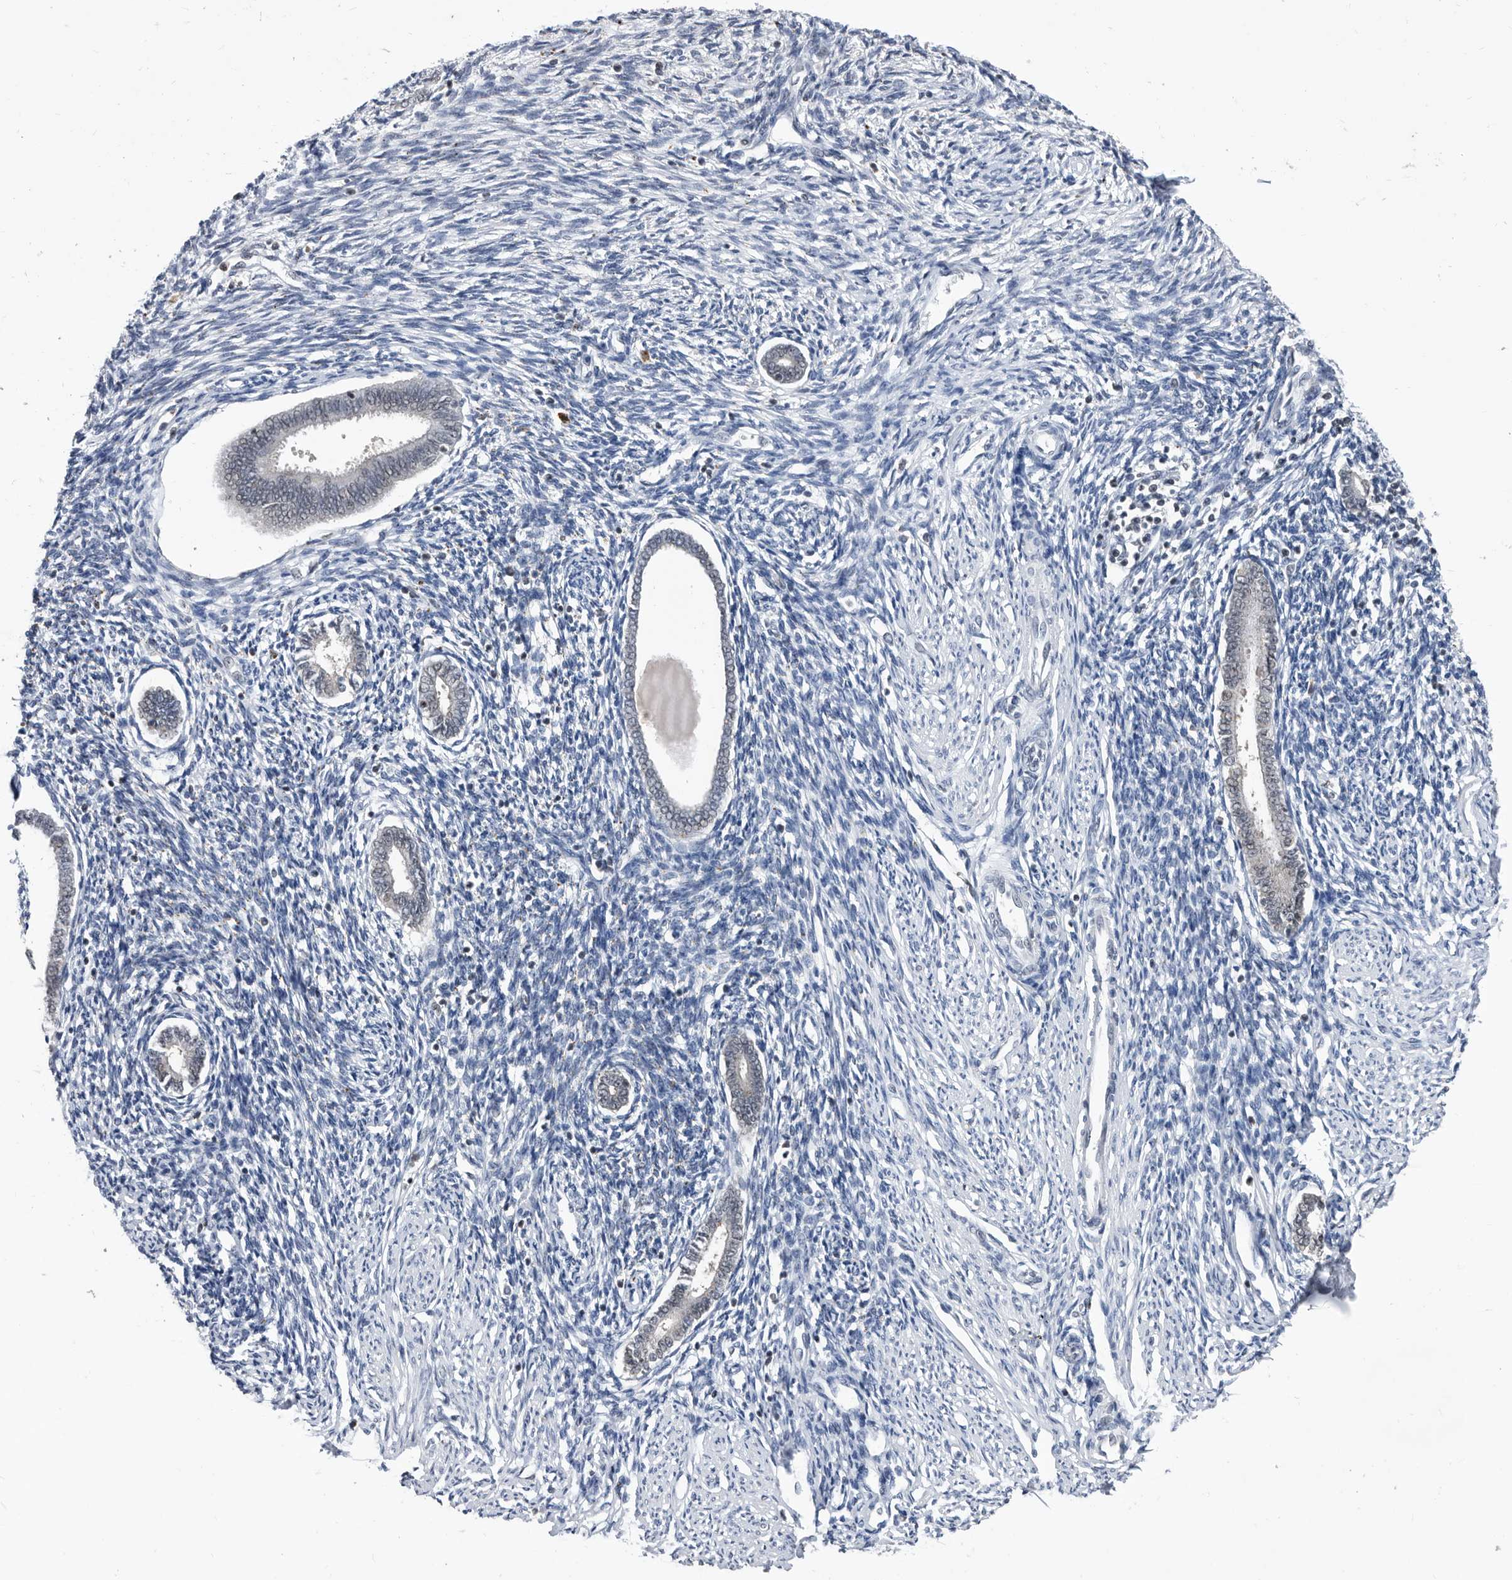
{"staining": {"intensity": "negative", "quantity": "none", "location": "none"}, "tissue": "endometrium", "cell_type": "Cells in endometrial stroma", "image_type": "normal", "snomed": [{"axis": "morphology", "description": "Normal tissue, NOS"}, {"axis": "topography", "description": "Endometrium"}], "caption": "IHC micrograph of benign endometrium: human endometrium stained with DAB exhibits no significant protein staining in cells in endometrial stroma. The staining was performed using DAB (3,3'-diaminobenzidine) to visualize the protein expression in brown, while the nuclei were stained in blue with hematoxylin (Magnification: 20x).", "gene": "TSTD1", "patient": {"sex": "female", "age": 56}}